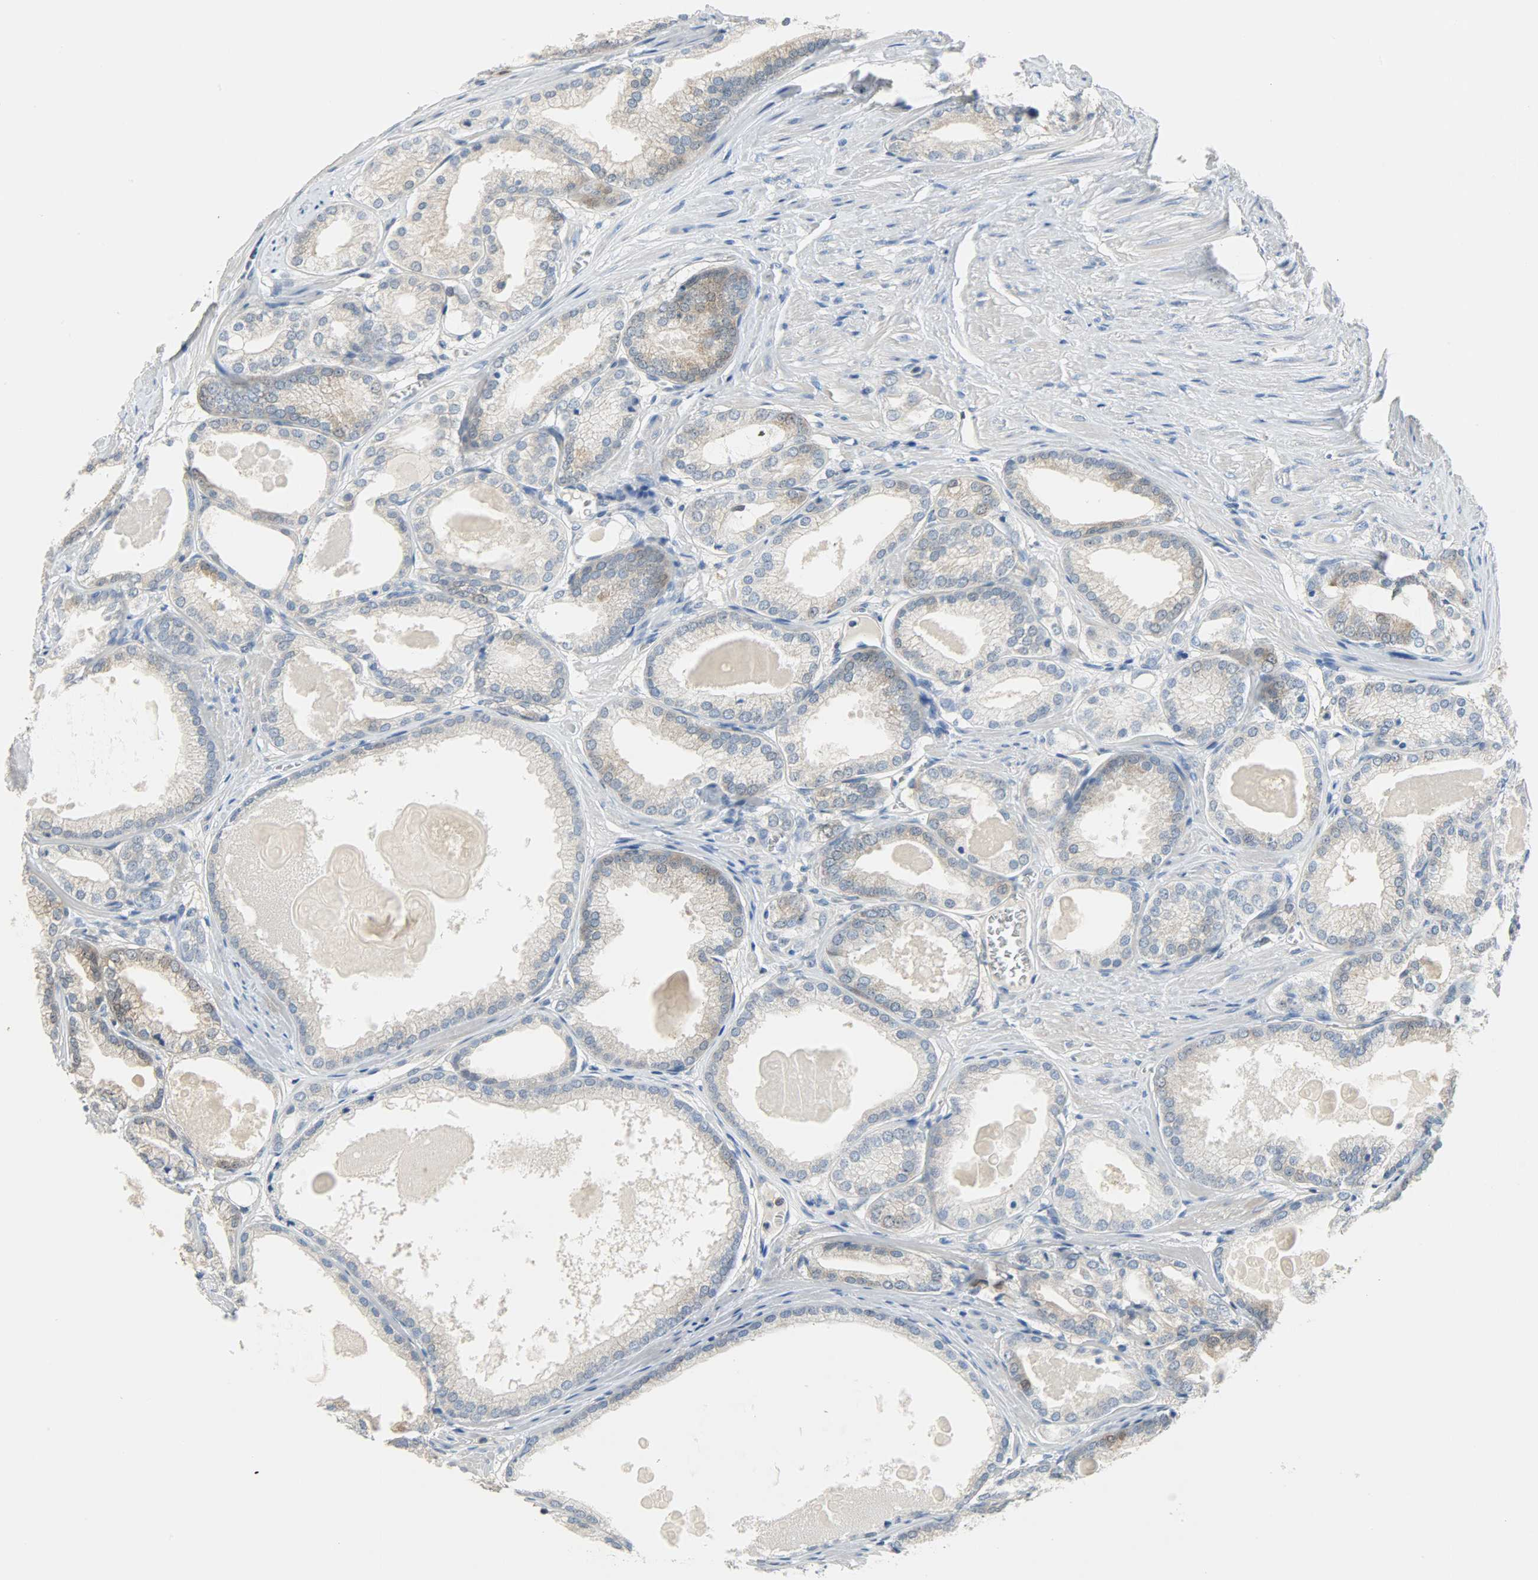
{"staining": {"intensity": "weak", "quantity": "<25%", "location": "cytoplasmic/membranous"}, "tissue": "prostate cancer", "cell_type": "Tumor cells", "image_type": "cancer", "snomed": [{"axis": "morphology", "description": "Adenocarcinoma, High grade"}, {"axis": "topography", "description": "Prostate"}], "caption": "DAB (3,3'-diaminobenzidine) immunohistochemical staining of human prostate cancer exhibits no significant expression in tumor cells.", "gene": "EIF4EBP1", "patient": {"sex": "male", "age": 61}}